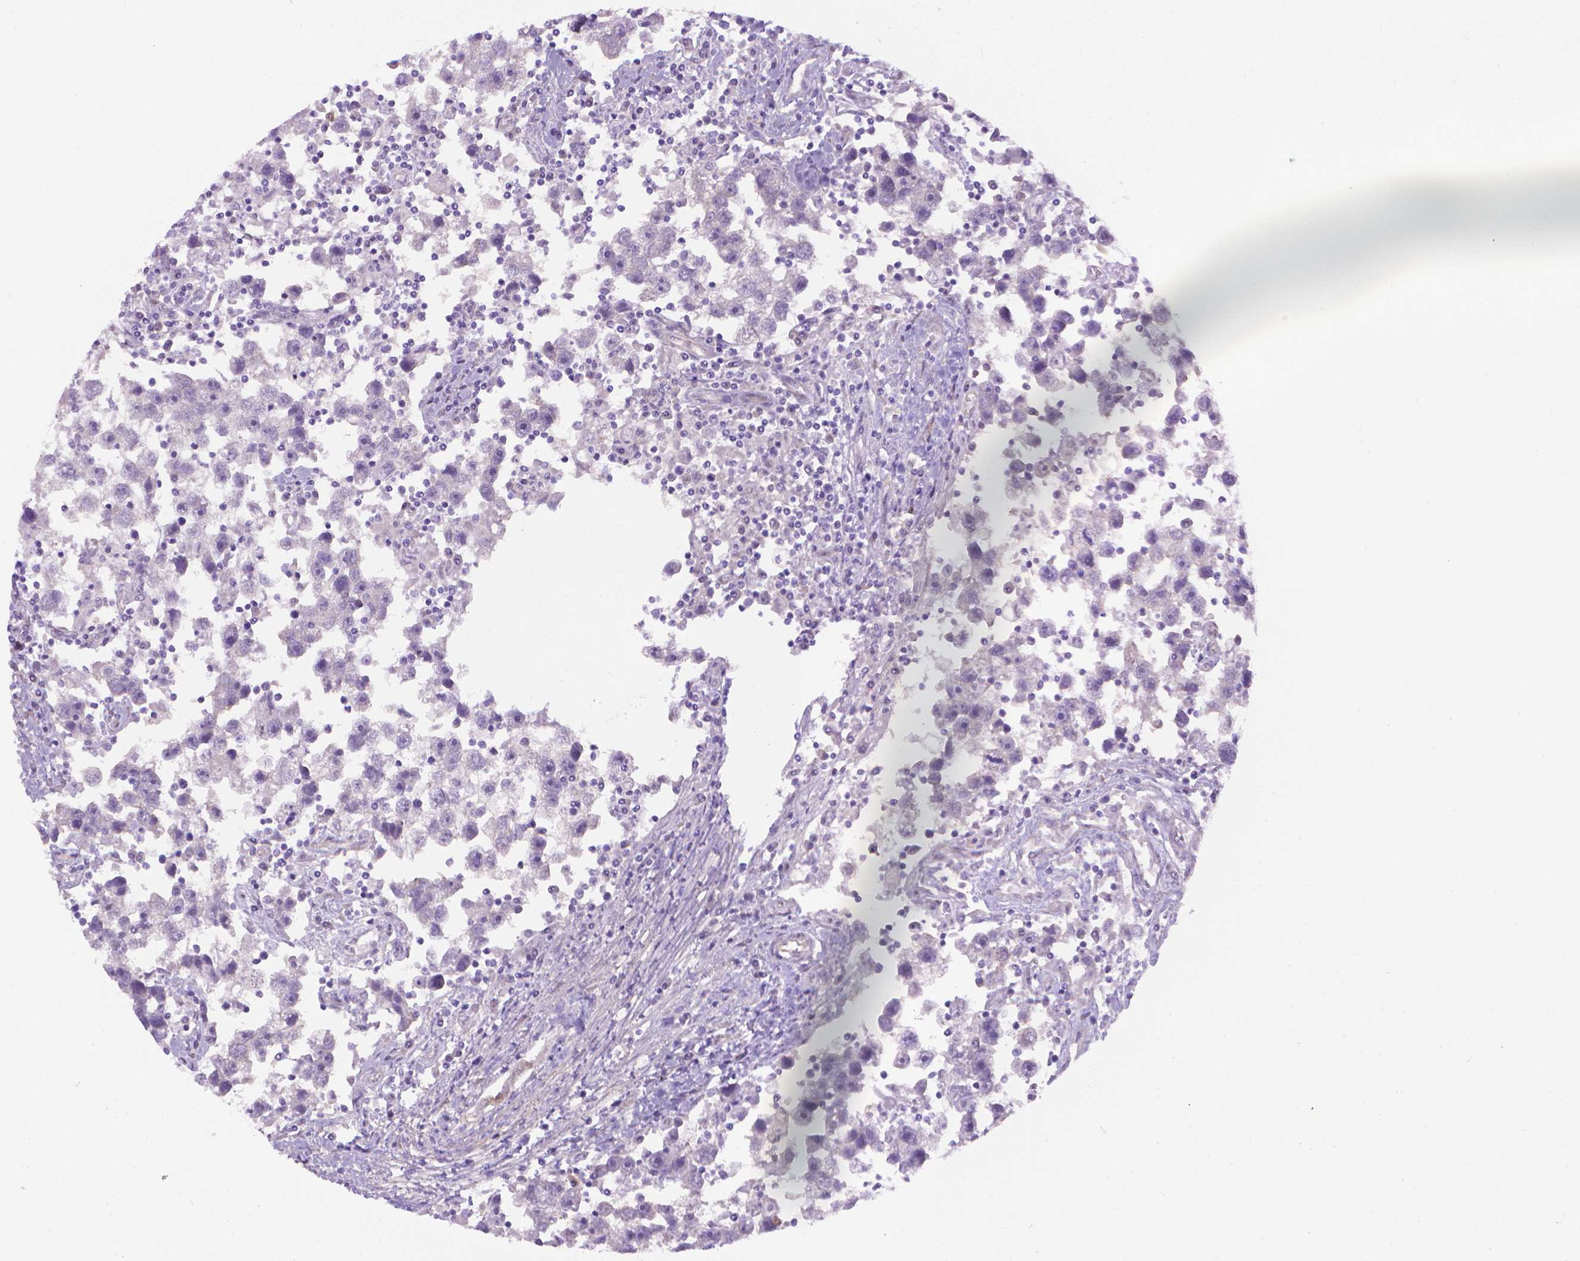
{"staining": {"intensity": "negative", "quantity": "none", "location": "none"}, "tissue": "testis cancer", "cell_type": "Tumor cells", "image_type": "cancer", "snomed": [{"axis": "morphology", "description": "Seminoma, NOS"}, {"axis": "topography", "description": "Testis"}], "caption": "Tumor cells are negative for brown protein staining in testis cancer. The staining was performed using DAB (3,3'-diaminobenzidine) to visualize the protein expression in brown, while the nuclei were stained in blue with hematoxylin (Magnification: 20x).", "gene": "CLIC4", "patient": {"sex": "male", "age": 30}}